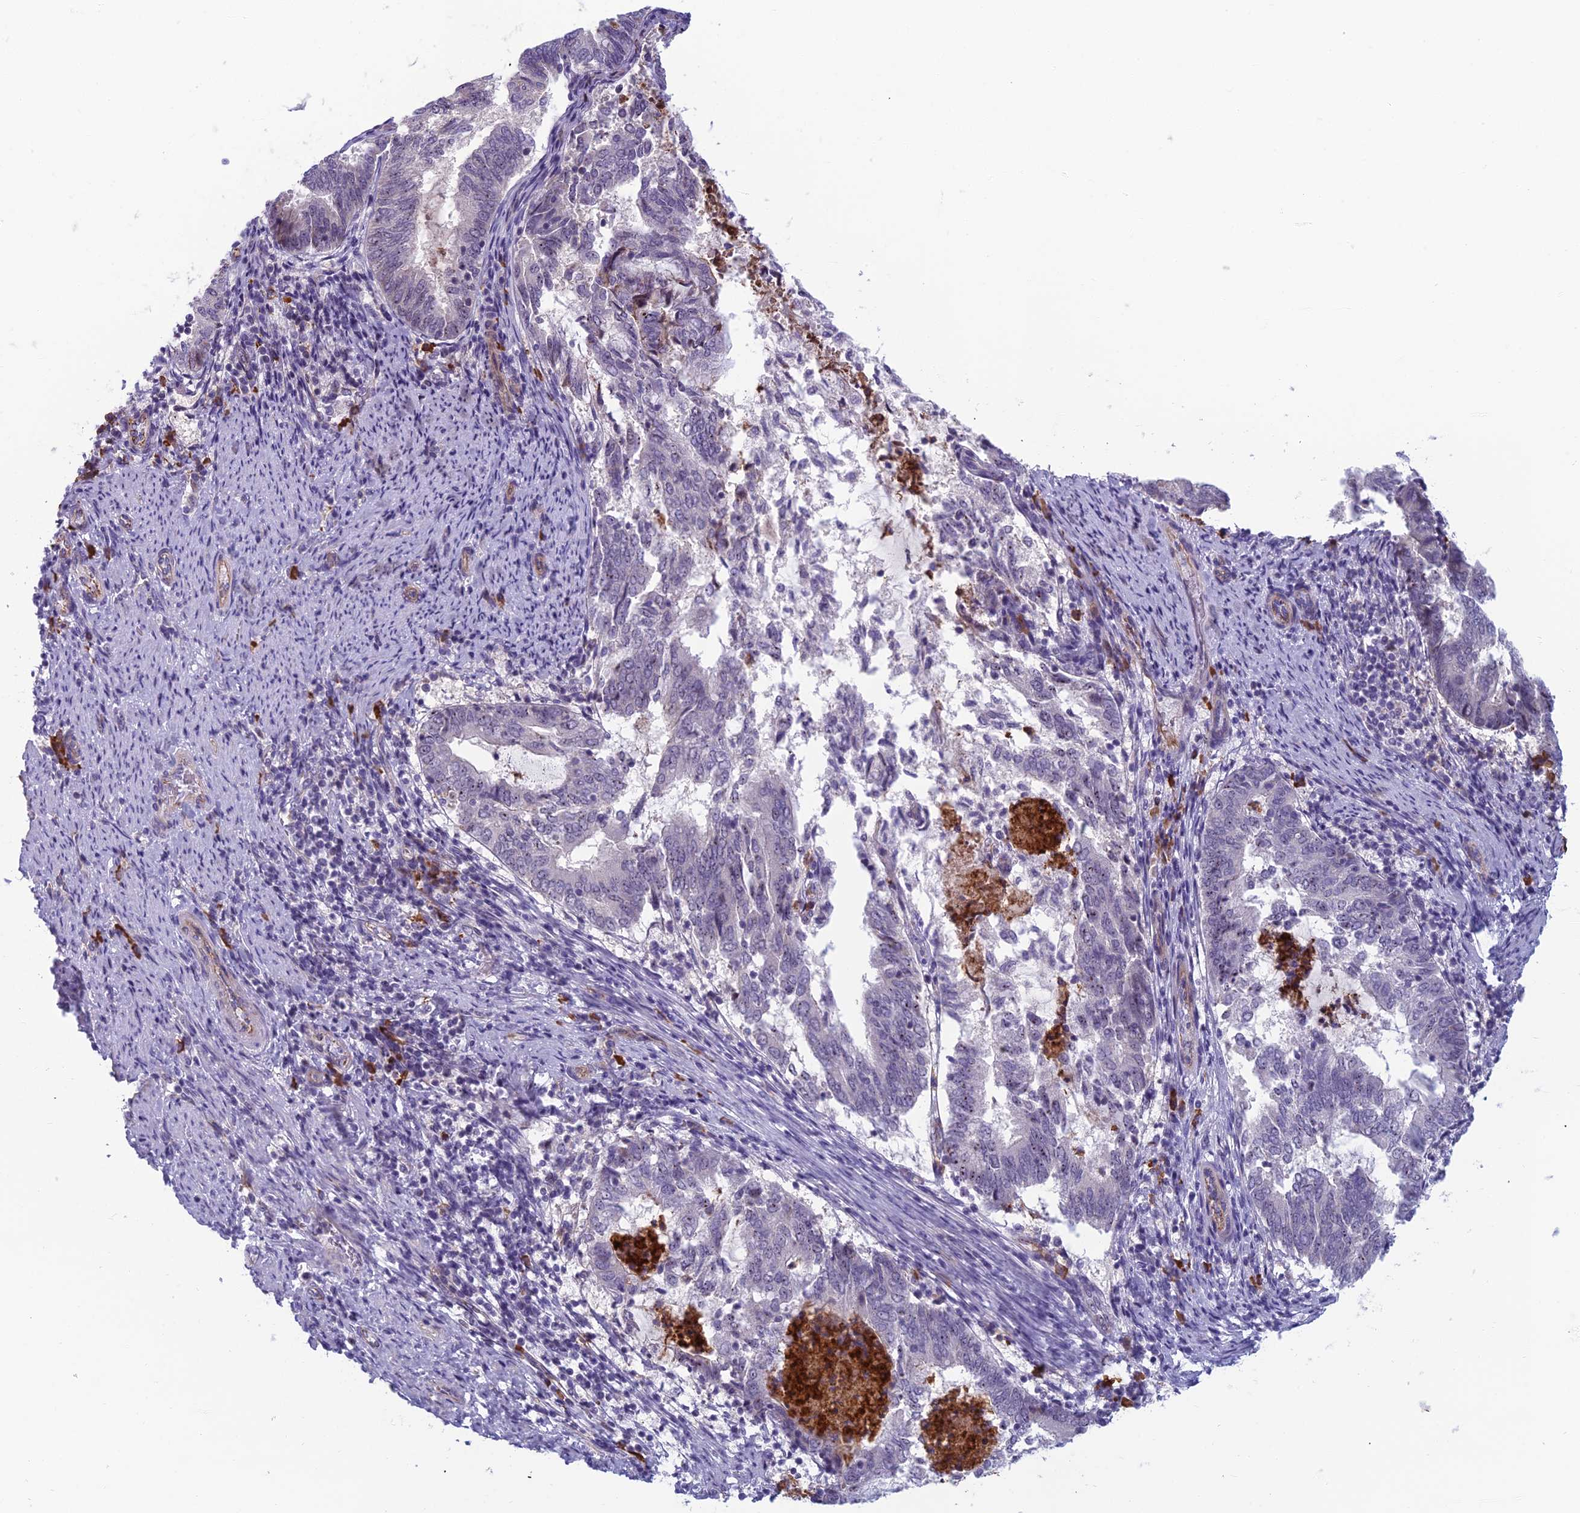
{"staining": {"intensity": "moderate", "quantity": "<25%", "location": "nuclear"}, "tissue": "endometrial cancer", "cell_type": "Tumor cells", "image_type": "cancer", "snomed": [{"axis": "morphology", "description": "Adenocarcinoma, NOS"}, {"axis": "topography", "description": "Endometrium"}], "caption": "Adenocarcinoma (endometrial) stained with a brown dye demonstrates moderate nuclear positive staining in about <25% of tumor cells.", "gene": "NOC2L", "patient": {"sex": "female", "age": 80}}